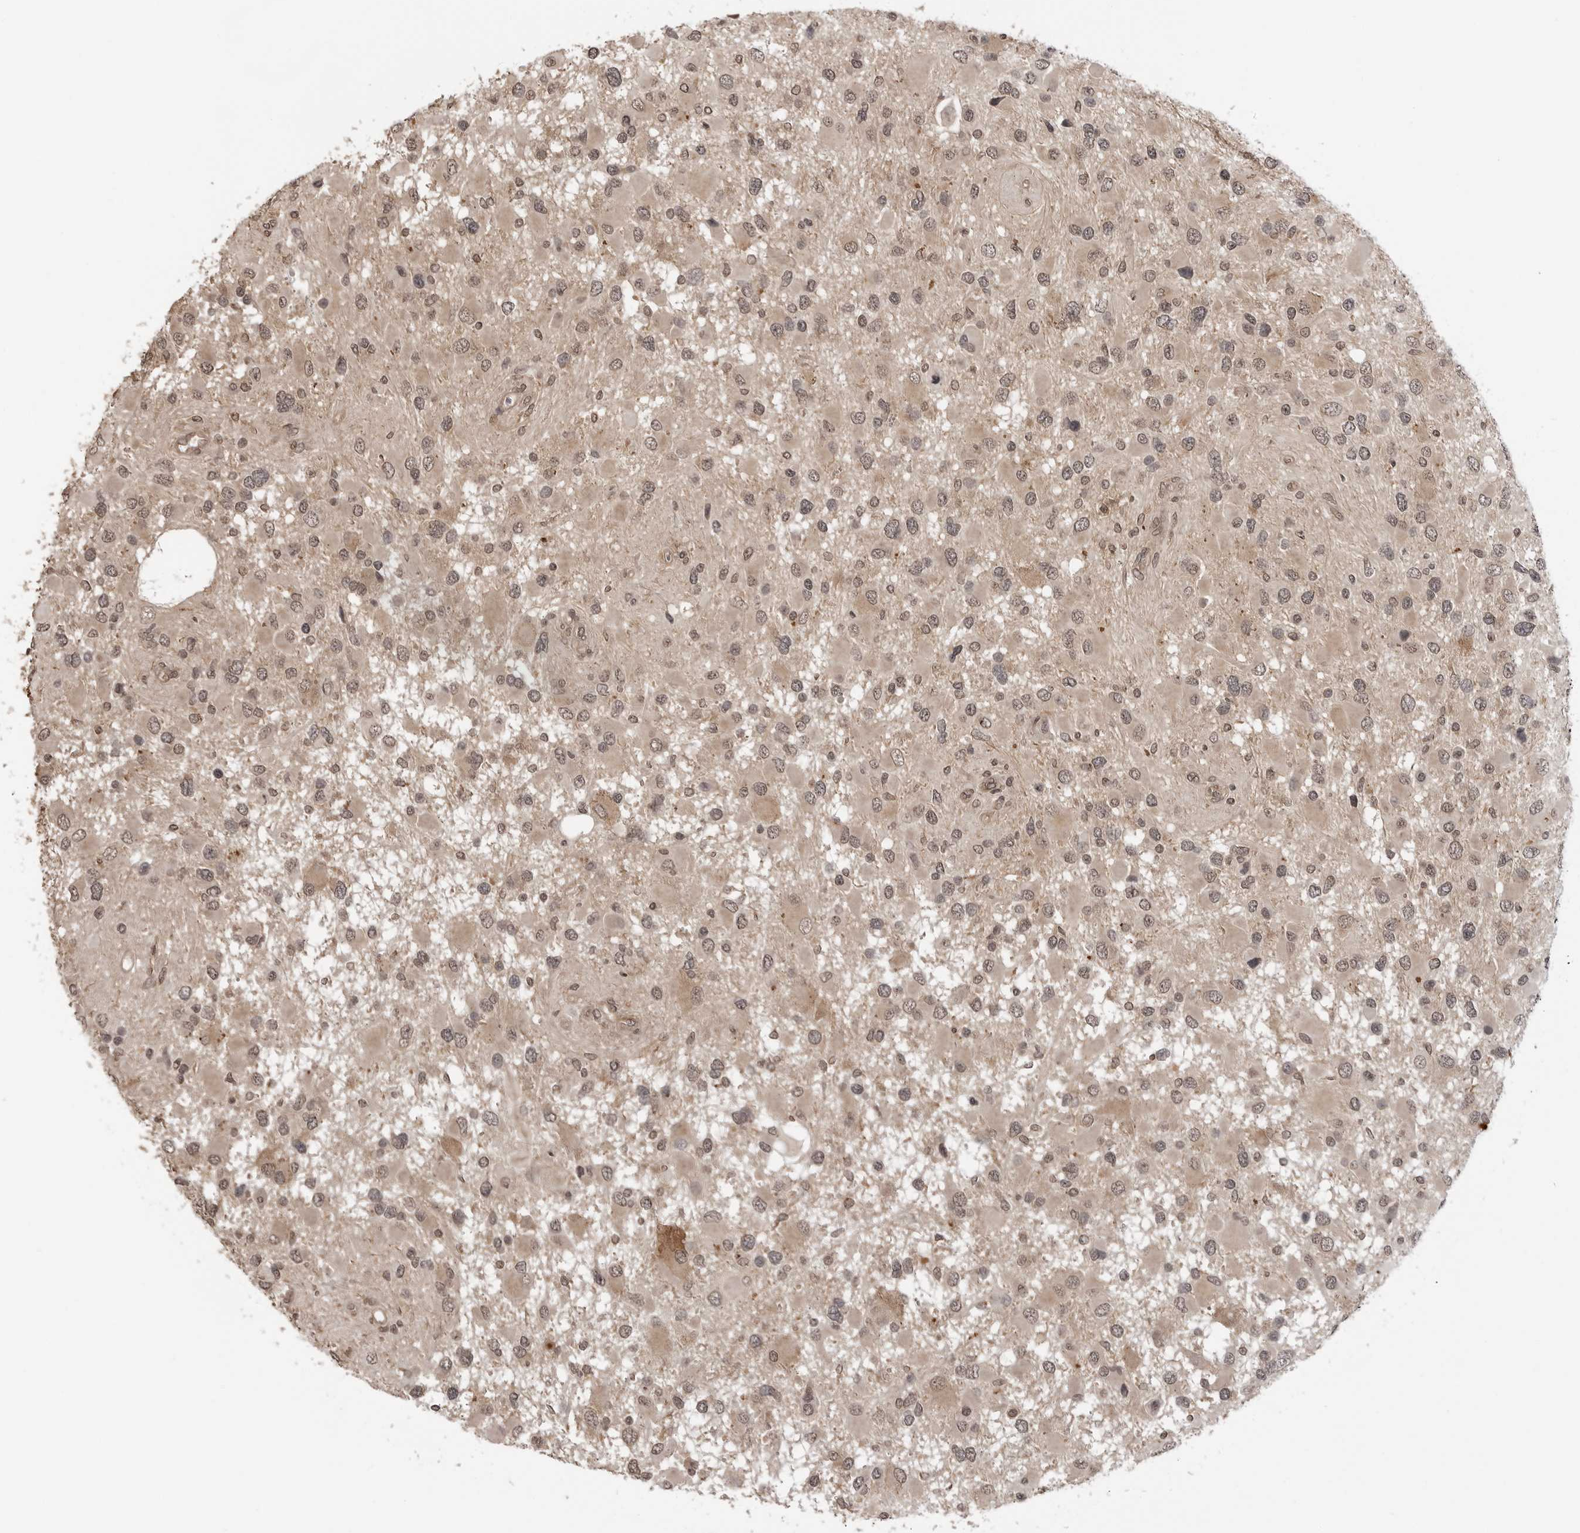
{"staining": {"intensity": "weak", "quantity": "<25%", "location": "nuclear"}, "tissue": "glioma", "cell_type": "Tumor cells", "image_type": "cancer", "snomed": [{"axis": "morphology", "description": "Glioma, malignant, High grade"}, {"axis": "topography", "description": "Brain"}], "caption": "Micrograph shows no protein positivity in tumor cells of glioma tissue. (Stains: DAB immunohistochemistry (IHC) with hematoxylin counter stain, Microscopy: brightfield microscopy at high magnification).", "gene": "IL24", "patient": {"sex": "male", "age": 53}}